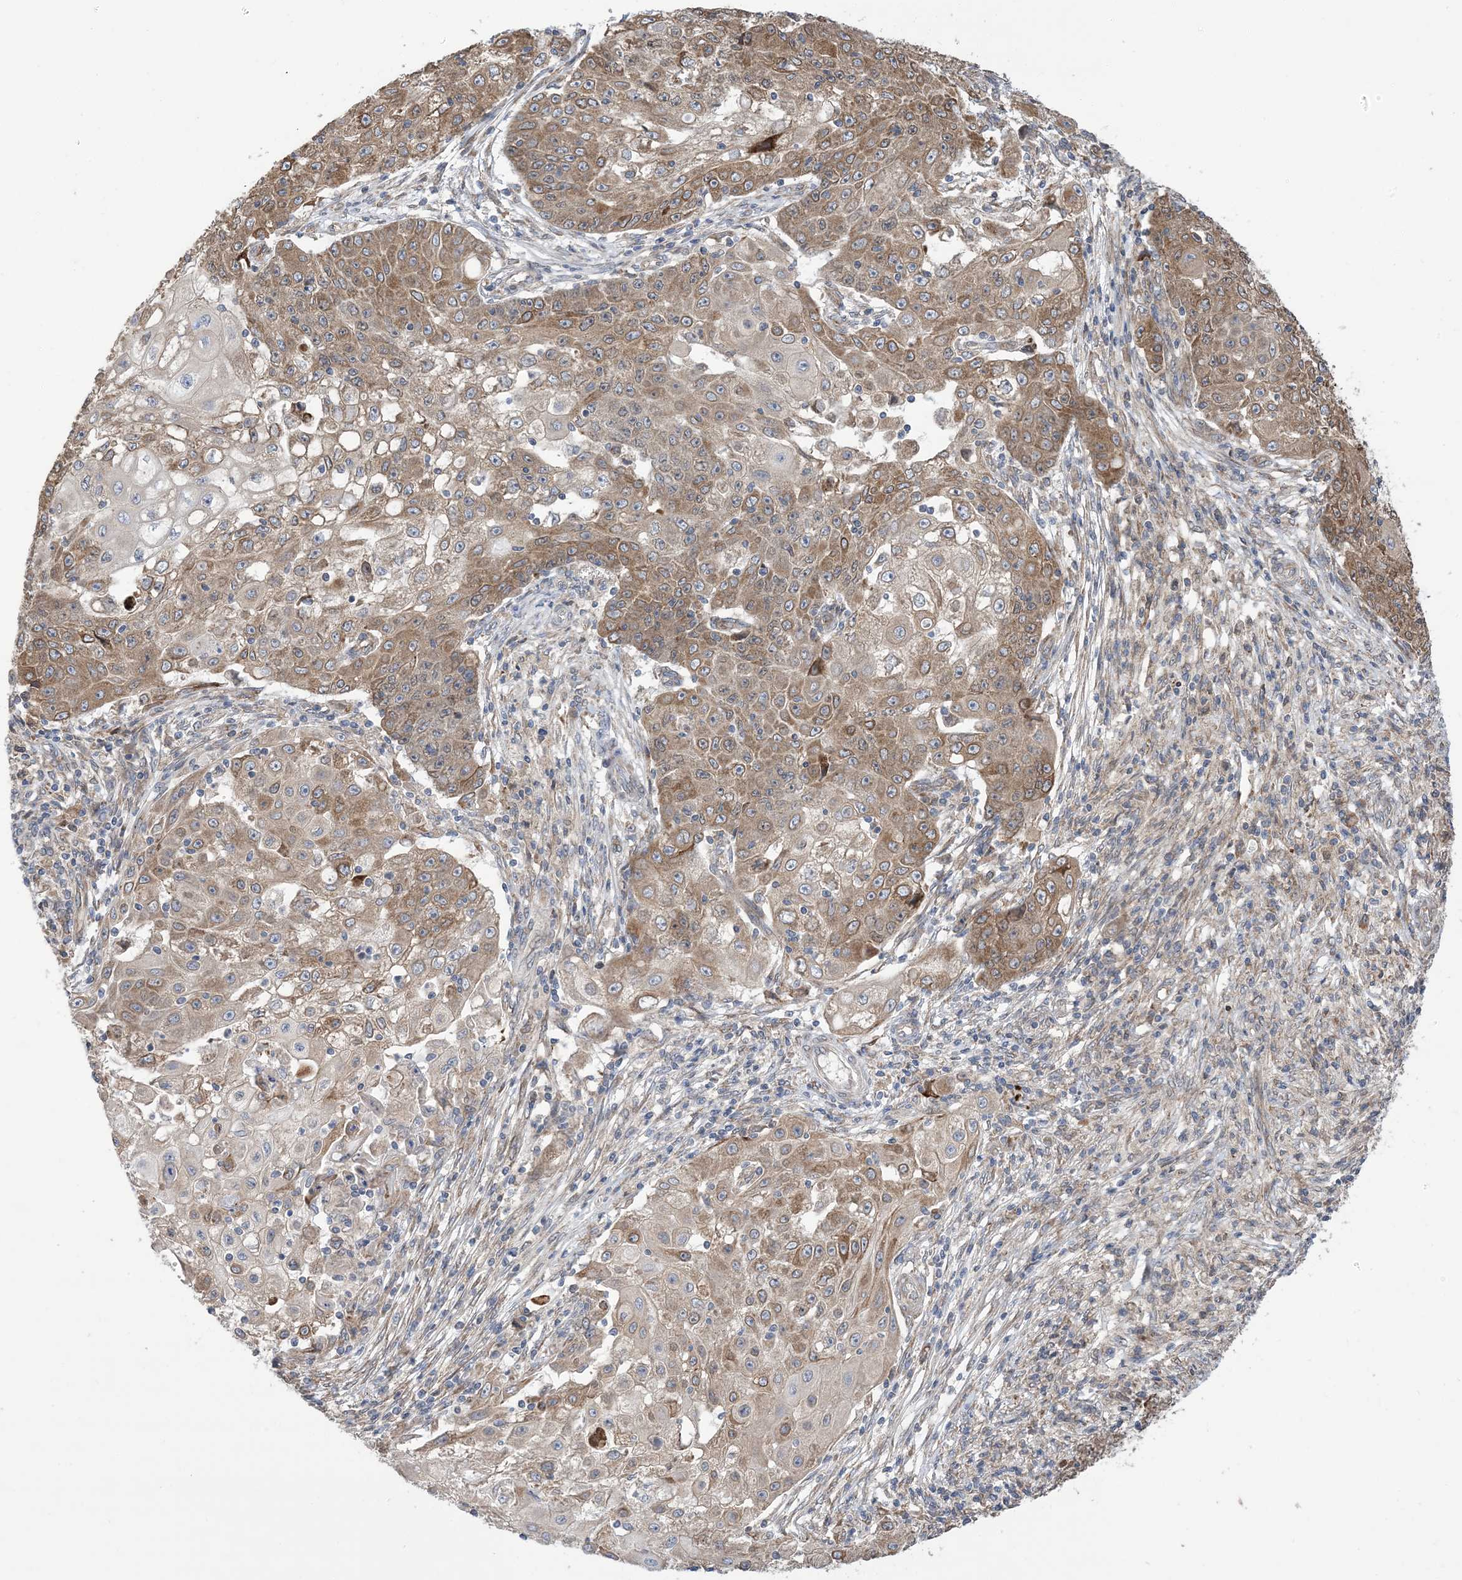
{"staining": {"intensity": "moderate", "quantity": ">75%", "location": "cytoplasmic/membranous"}, "tissue": "ovarian cancer", "cell_type": "Tumor cells", "image_type": "cancer", "snomed": [{"axis": "morphology", "description": "Carcinoma, endometroid"}, {"axis": "topography", "description": "Ovary"}], "caption": "Ovarian endometroid carcinoma stained for a protein (brown) exhibits moderate cytoplasmic/membranous positive positivity in about >75% of tumor cells.", "gene": "CLEC16A", "patient": {"sex": "female", "age": 42}}